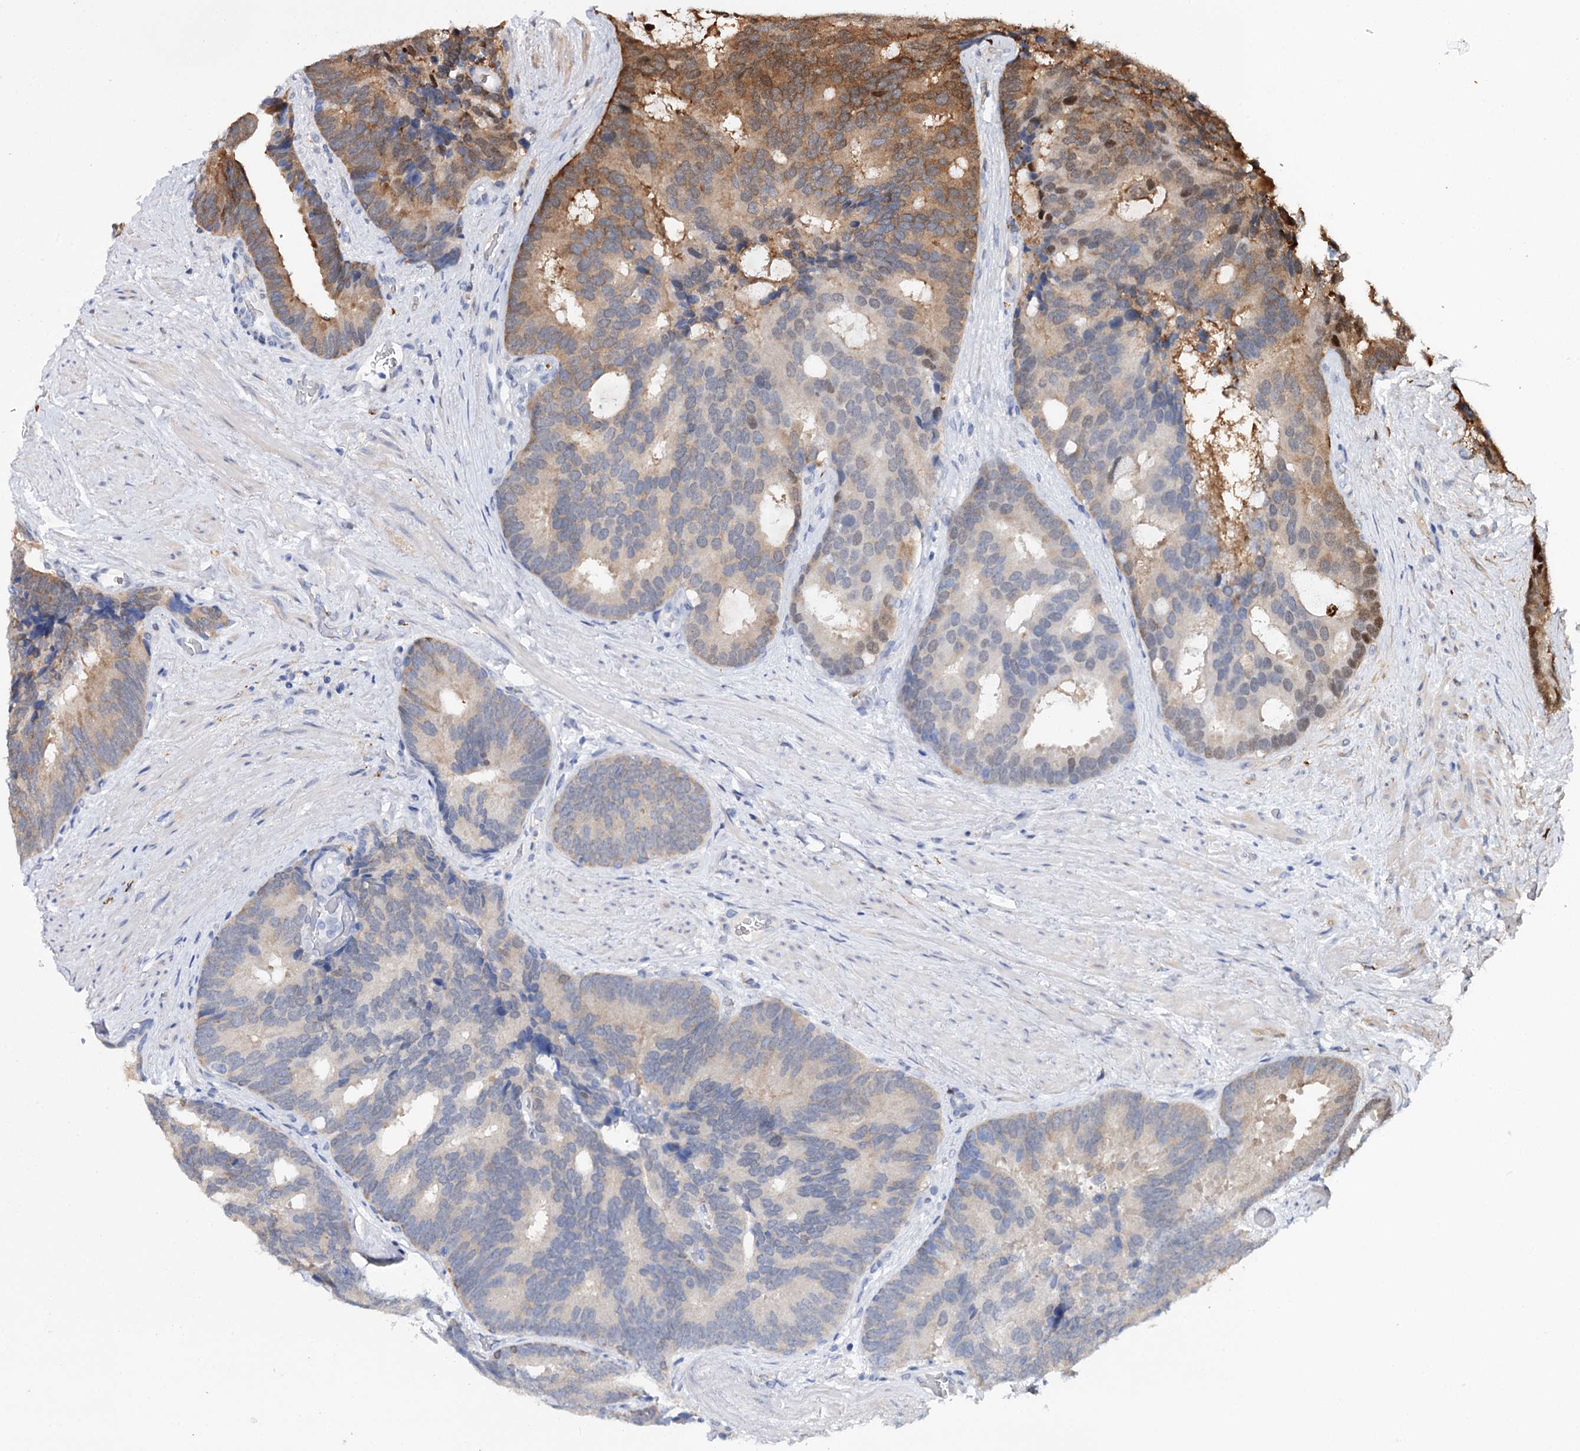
{"staining": {"intensity": "strong", "quantity": "<25%", "location": "cytoplasmic/membranous"}, "tissue": "prostate cancer", "cell_type": "Tumor cells", "image_type": "cancer", "snomed": [{"axis": "morphology", "description": "Adenocarcinoma, Low grade"}, {"axis": "topography", "description": "Prostate"}], "caption": "Prostate adenocarcinoma (low-grade) stained with a brown dye reveals strong cytoplasmic/membranous positive expression in approximately <25% of tumor cells.", "gene": "CFAP46", "patient": {"sex": "male", "age": 71}}